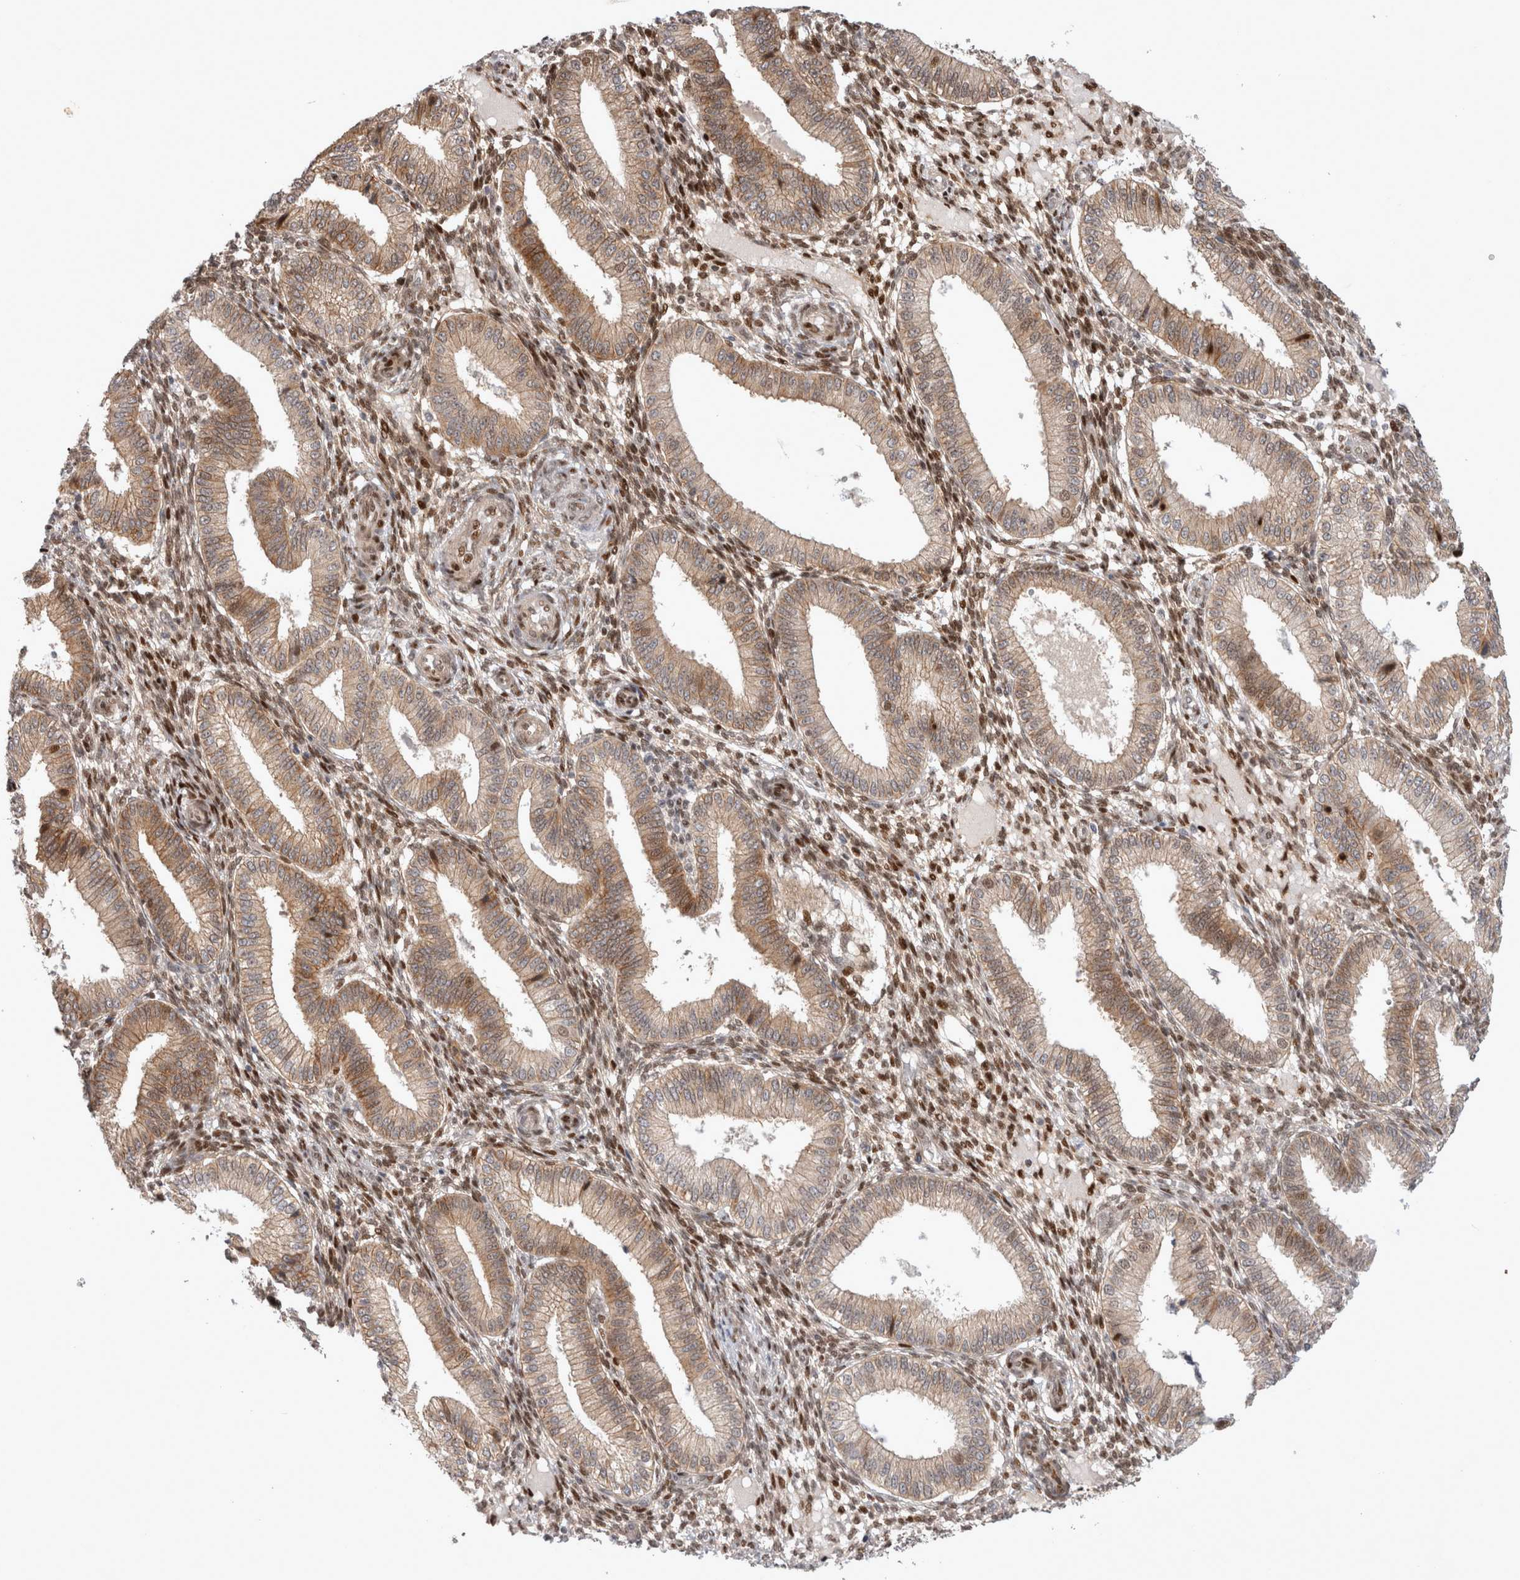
{"staining": {"intensity": "strong", "quantity": ">75%", "location": "nuclear"}, "tissue": "endometrium", "cell_type": "Cells in endometrial stroma", "image_type": "normal", "snomed": [{"axis": "morphology", "description": "Normal tissue, NOS"}, {"axis": "topography", "description": "Endometrium"}], "caption": "Immunohistochemical staining of unremarkable endometrium exhibits high levels of strong nuclear expression in about >75% of cells in endometrial stroma. (DAB = brown stain, brightfield microscopy at high magnification).", "gene": "TCF4", "patient": {"sex": "female", "age": 39}}